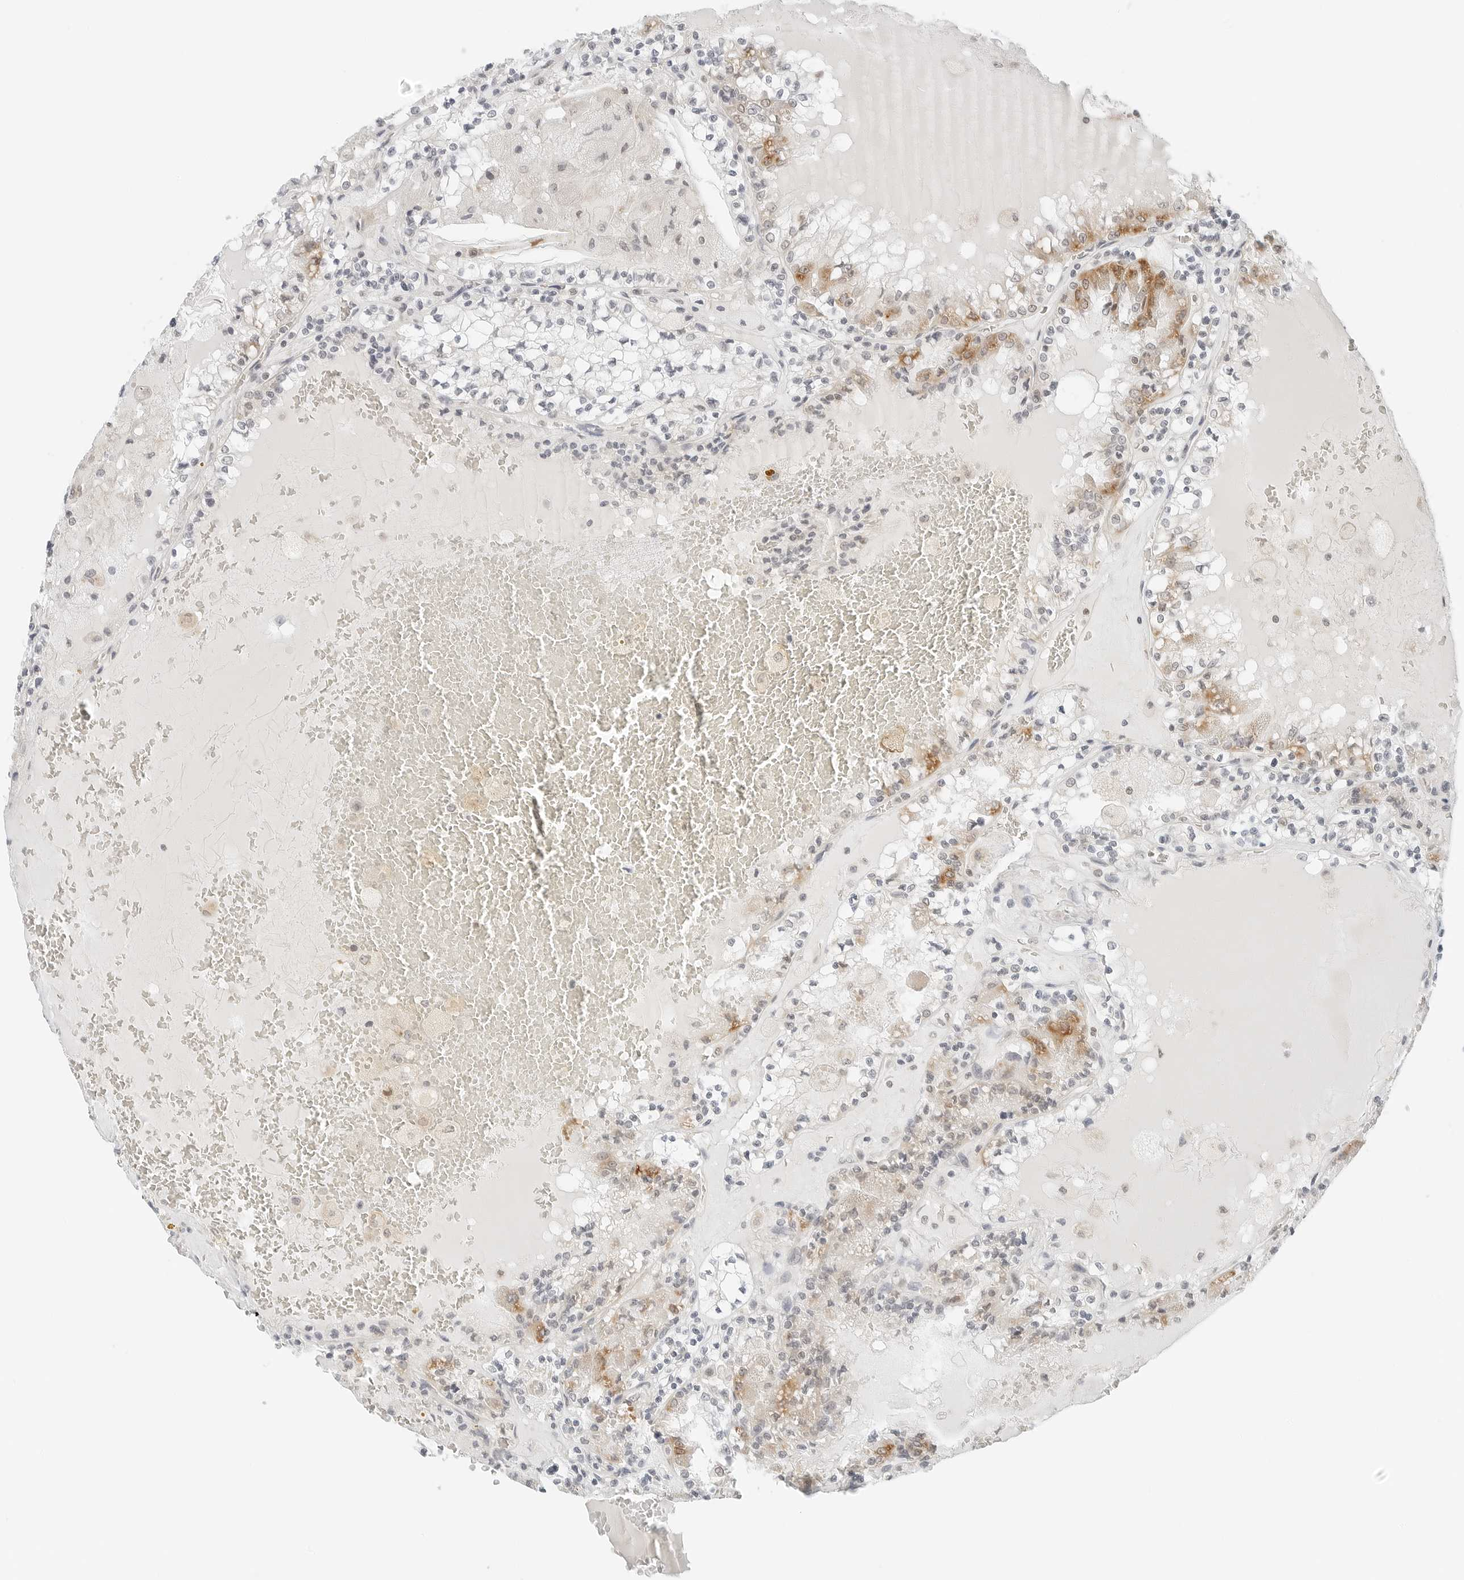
{"staining": {"intensity": "moderate", "quantity": "25%-75%", "location": "cytoplasmic/membranous"}, "tissue": "renal cancer", "cell_type": "Tumor cells", "image_type": "cancer", "snomed": [{"axis": "morphology", "description": "Adenocarcinoma, NOS"}, {"axis": "topography", "description": "Kidney"}], "caption": "DAB (3,3'-diaminobenzidine) immunohistochemical staining of human adenocarcinoma (renal) reveals moderate cytoplasmic/membranous protein staining in about 25%-75% of tumor cells. (IHC, brightfield microscopy, high magnification).", "gene": "IQCC", "patient": {"sex": "female", "age": 56}}